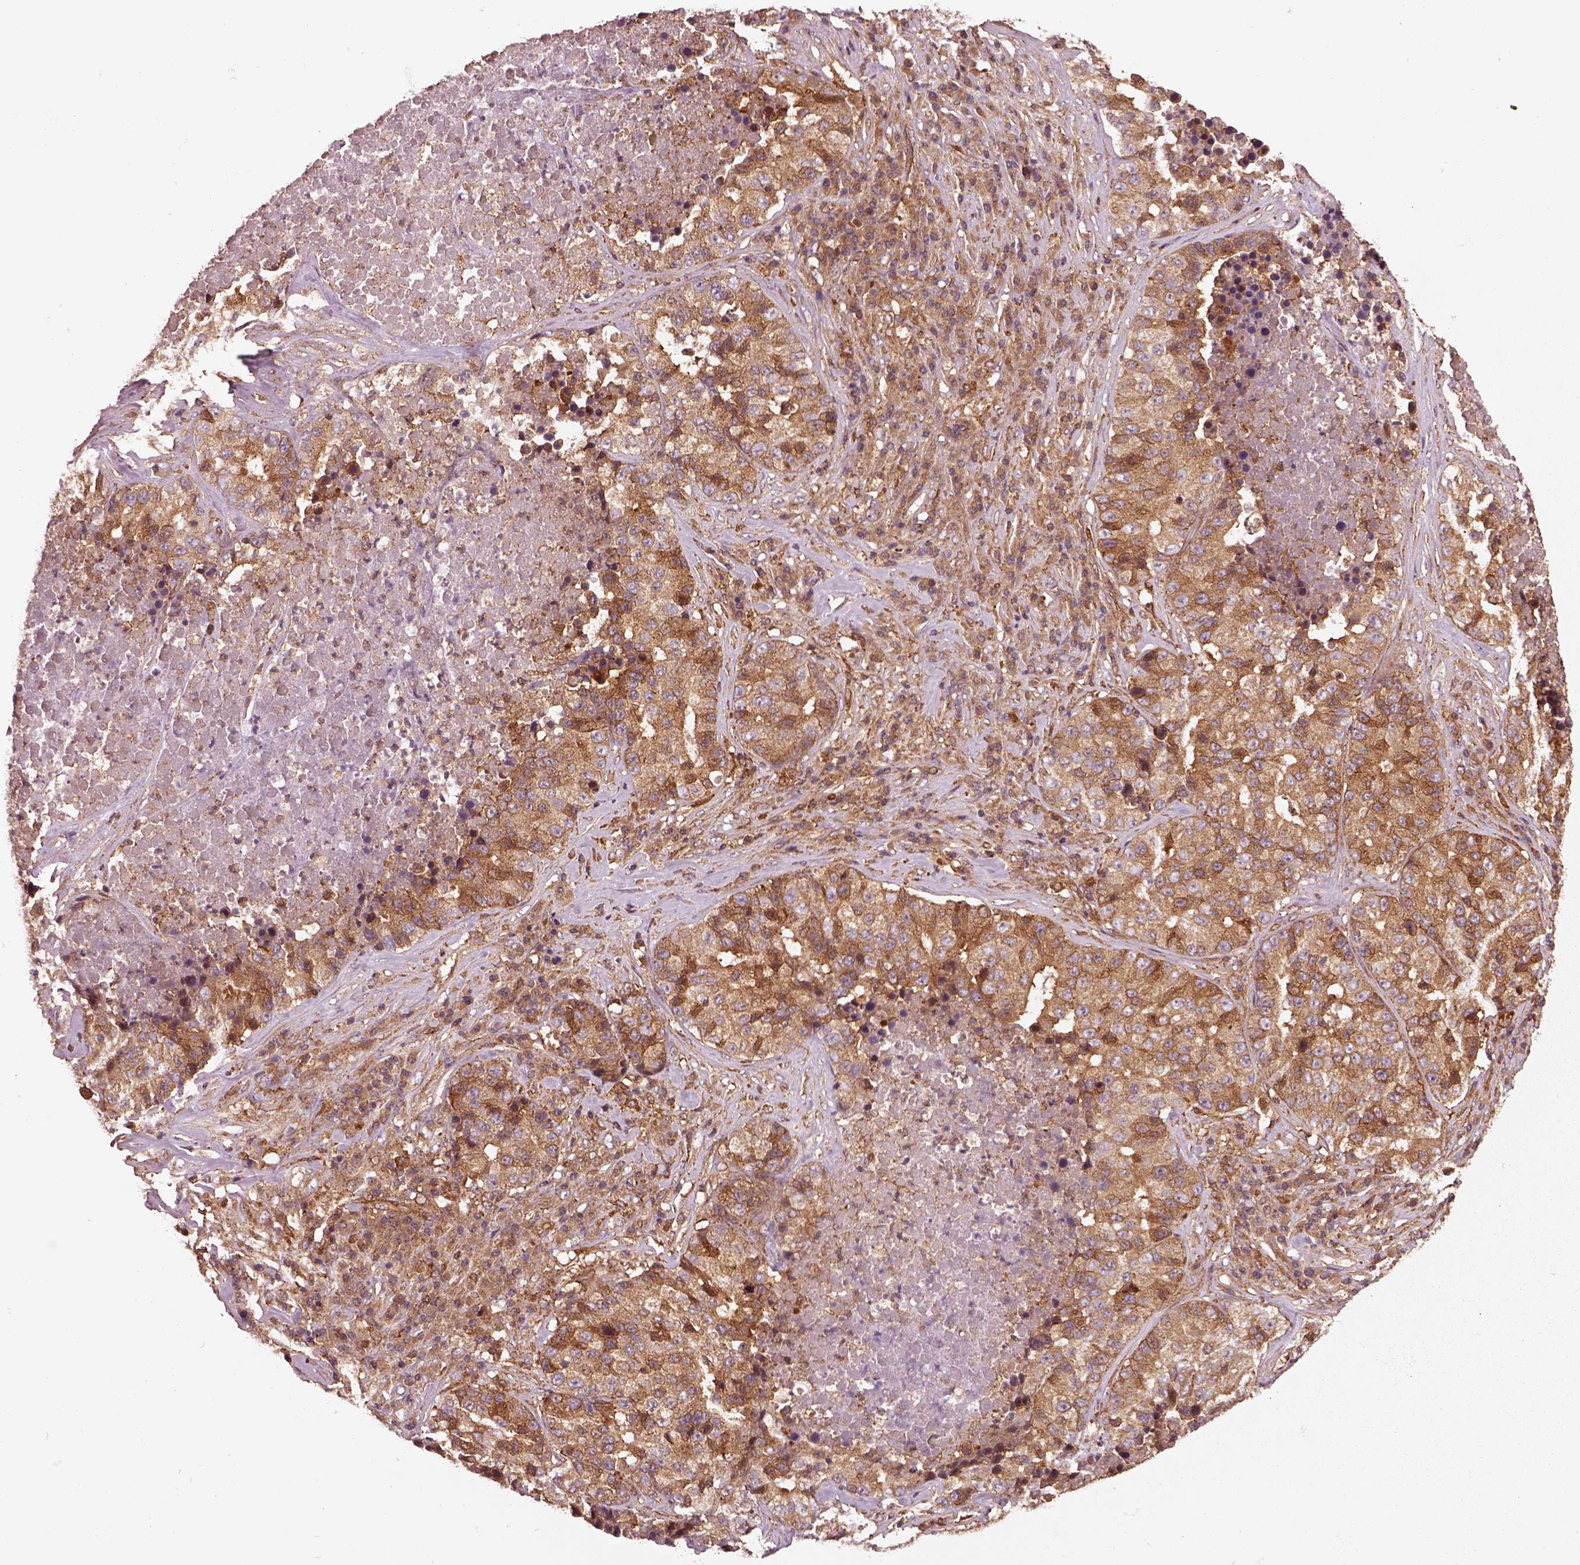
{"staining": {"intensity": "moderate", "quantity": "25%-75%", "location": "cytoplasmic/membranous"}, "tissue": "stomach cancer", "cell_type": "Tumor cells", "image_type": "cancer", "snomed": [{"axis": "morphology", "description": "Adenocarcinoma, NOS"}, {"axis": "topography", "description": "Stomach"}], "caption": "Immunohistochemistry (IHC) (DAB (3,3'-diaminobenzidine)) staining of stomach cancer (adenocarcinoma) demonstrates moderate cytoplasmic/membranous protein staining in about 25%-75% of tumor cells.", "gene": "WASHC2A", "patient": {"sex": "male", "age": 71}}